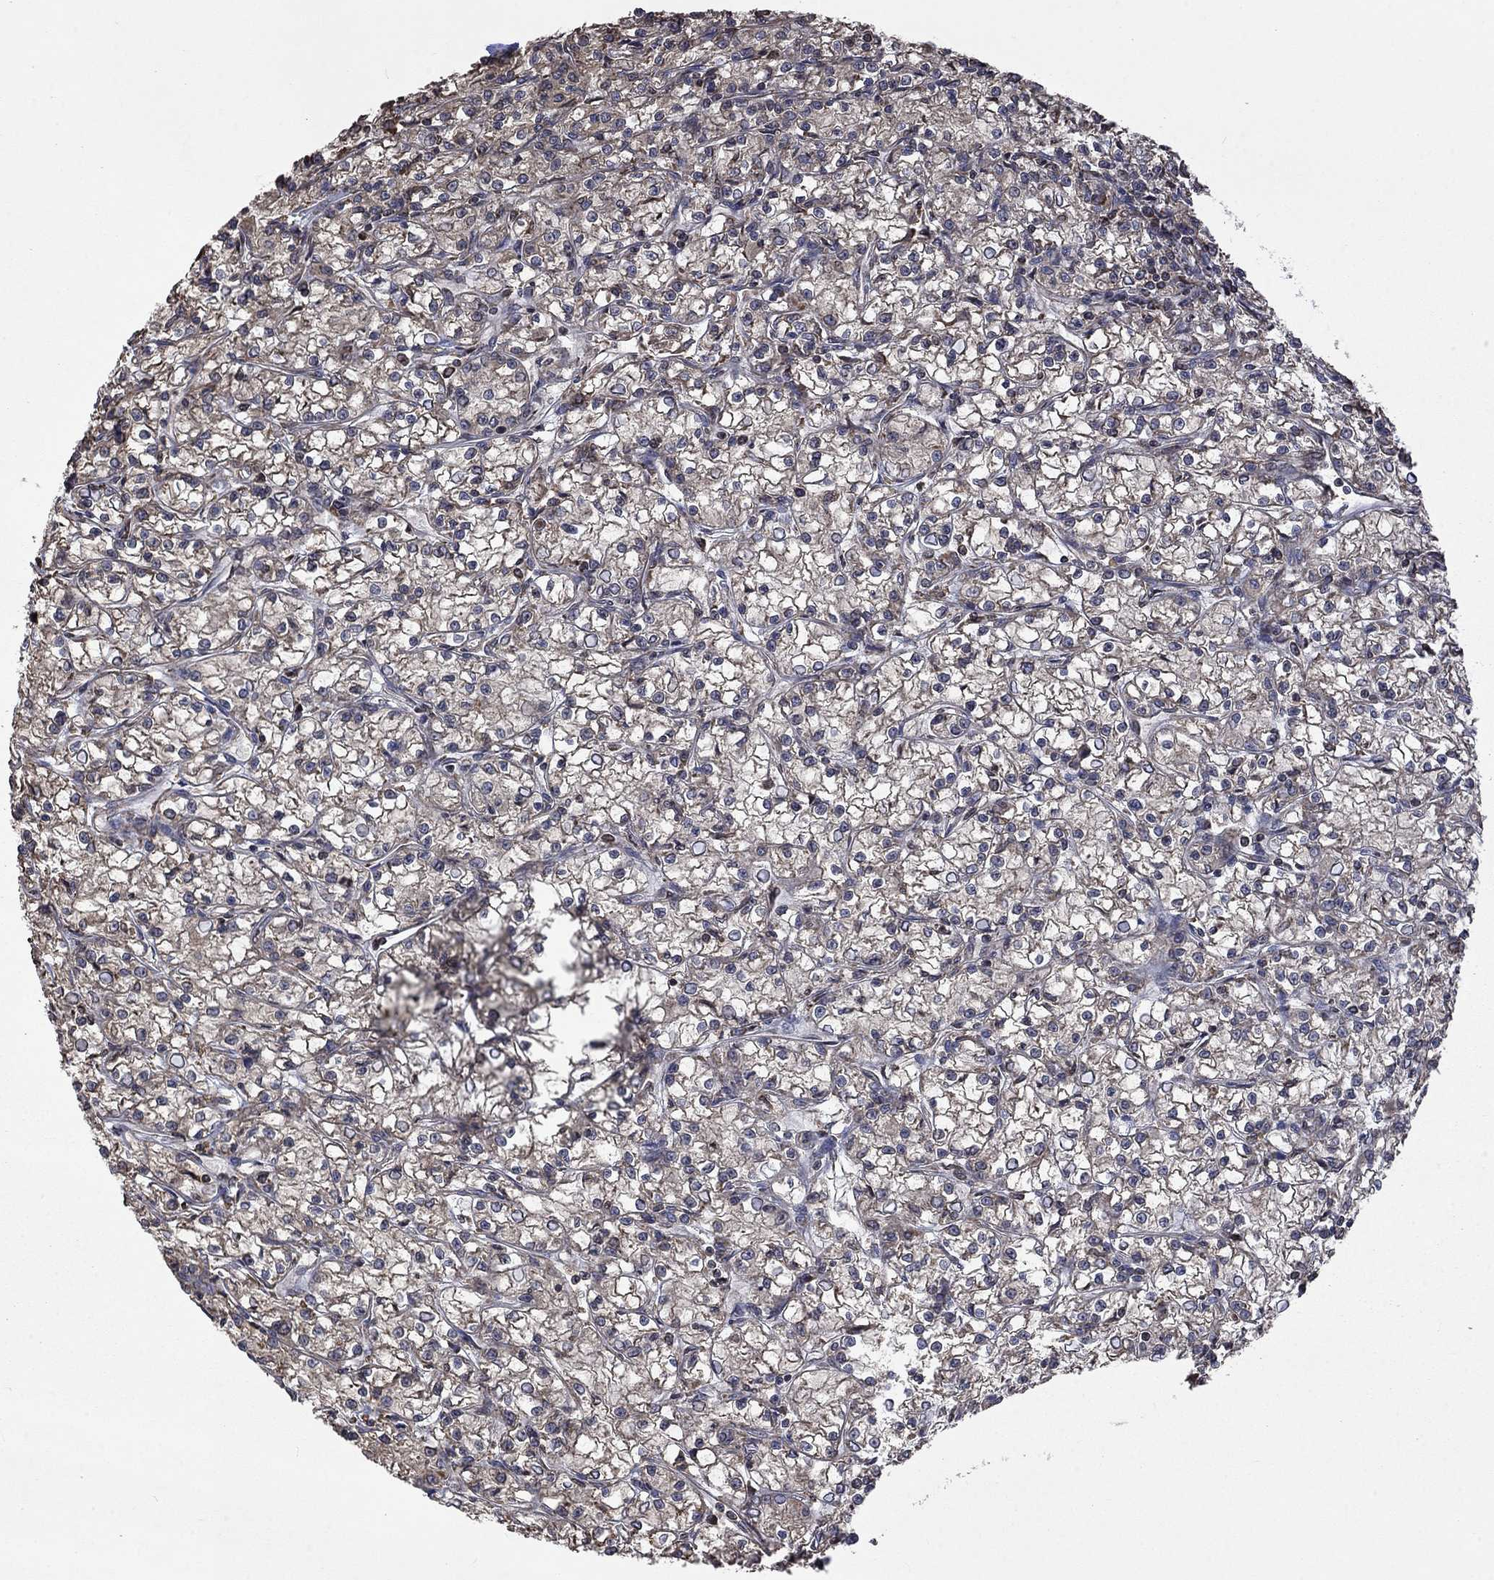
{"staining": {"intensity": "negative", "quantity": "none", "location": "none"}, "tissue": "renal cancer", "cell_type": "Tumor cells", "image_type": "cancer", "snomed": [{"axis": "morphology", "description": "Adenocarcinoma, NOS"}, {"axis": "topography", "description": "Kidney"}], "caption": "Renal adenocarcinoma was stained to show a protein in brown. There is no significant expression in tumor cells.", "gene": "ESRRA", "patient": {"sex": "female", "age": 59}}